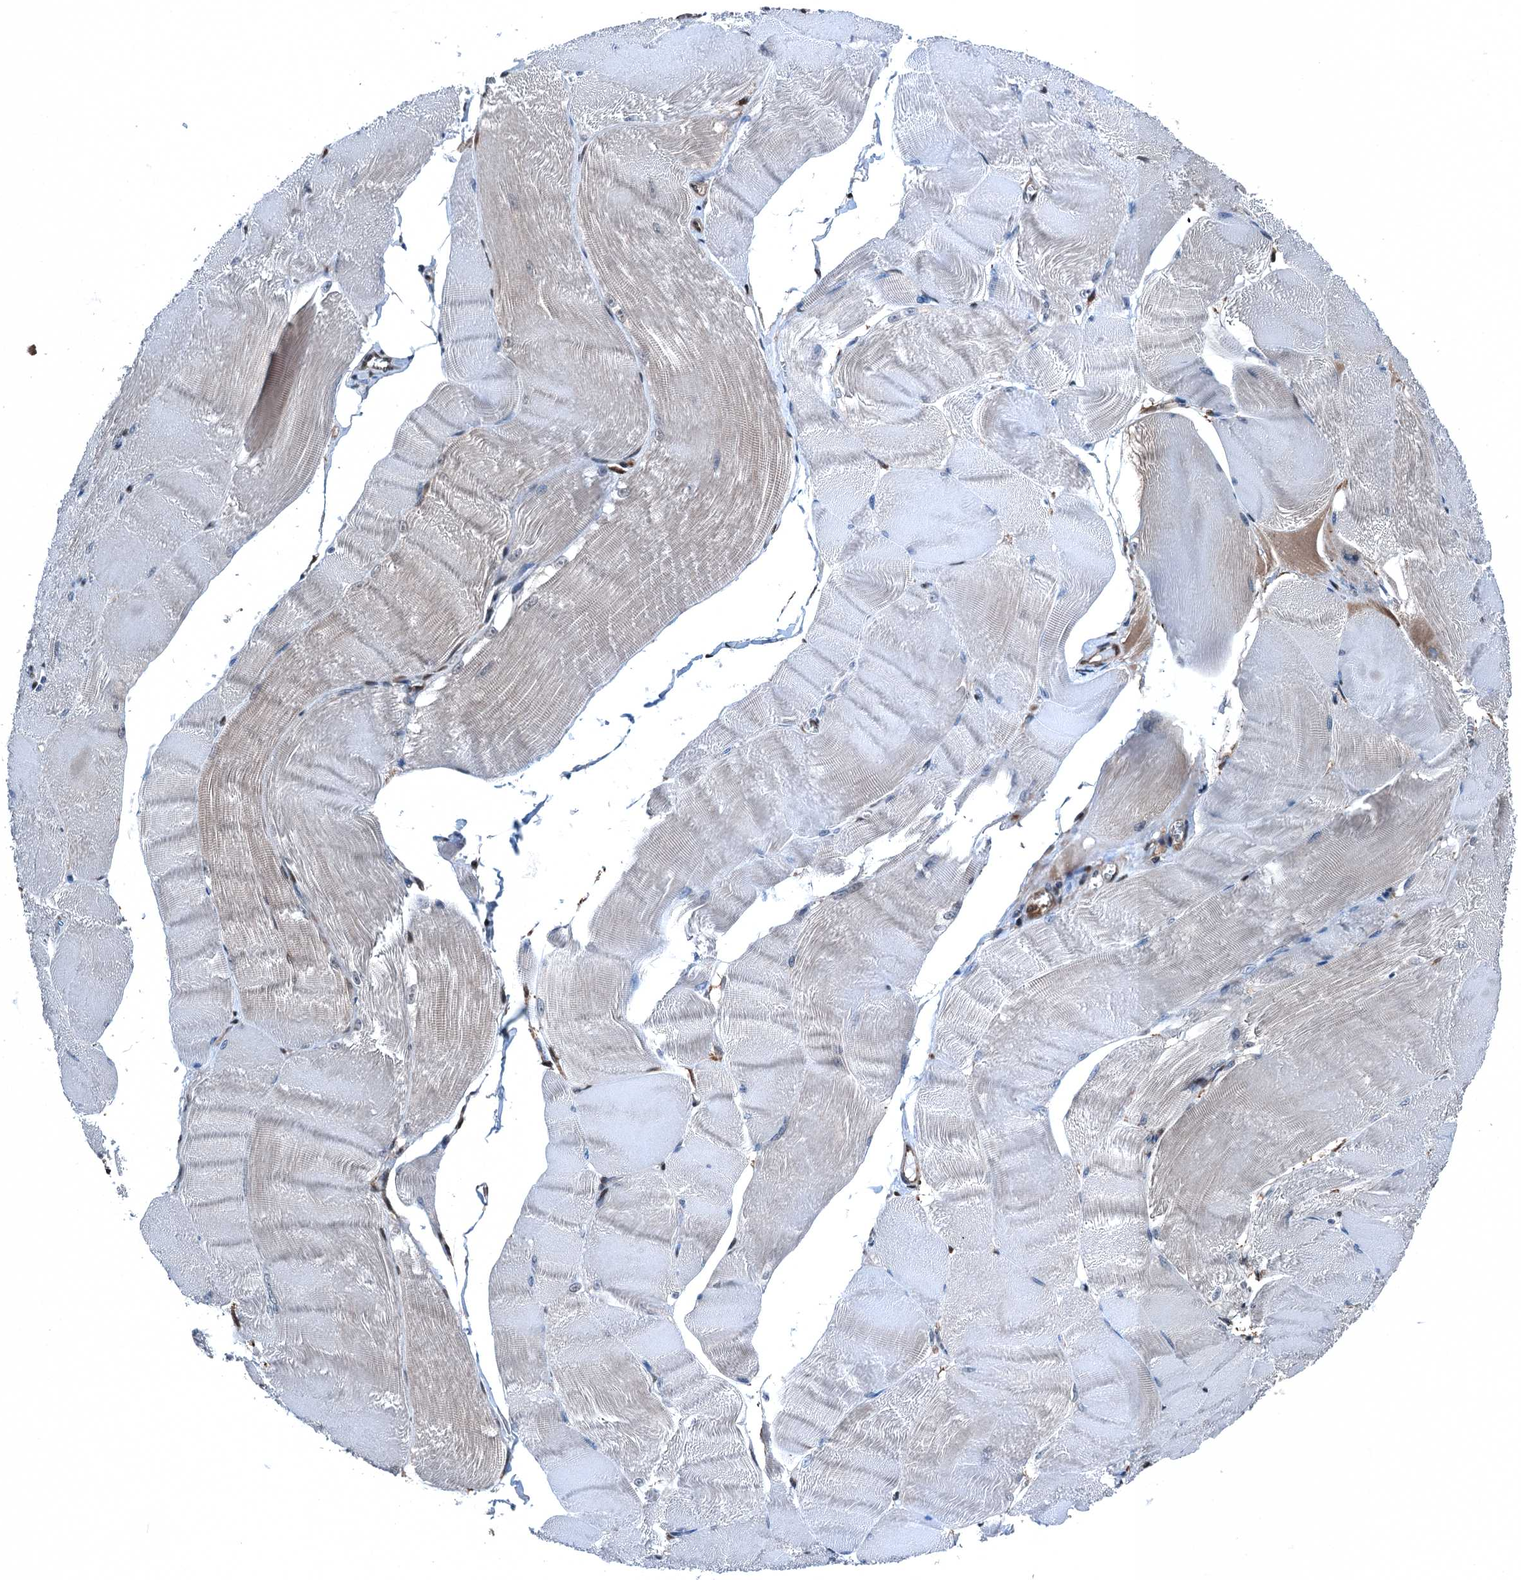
{"staining": {"intensity": "weak", "quantity": "<25%", "location": "cytoplasmic/membranous"}, "tissue": "skeletal muscle", "cell_type": "Myocytes", "image_type": "normal", "snomed": [{"axis": "morphology", "description": "Normal tissue, NOS"}, {"axis": "morphology", "description": "Basal cell carcinoma"}, {"axis": "topography", "description": "Skeletal muscle"}], "caption": "Photomicrograph shows no significant protein staining in myocytes of unremarkable skeletal muscle.", "gene": "RNH1", "patient": {"sex": "female", "age": 64}}